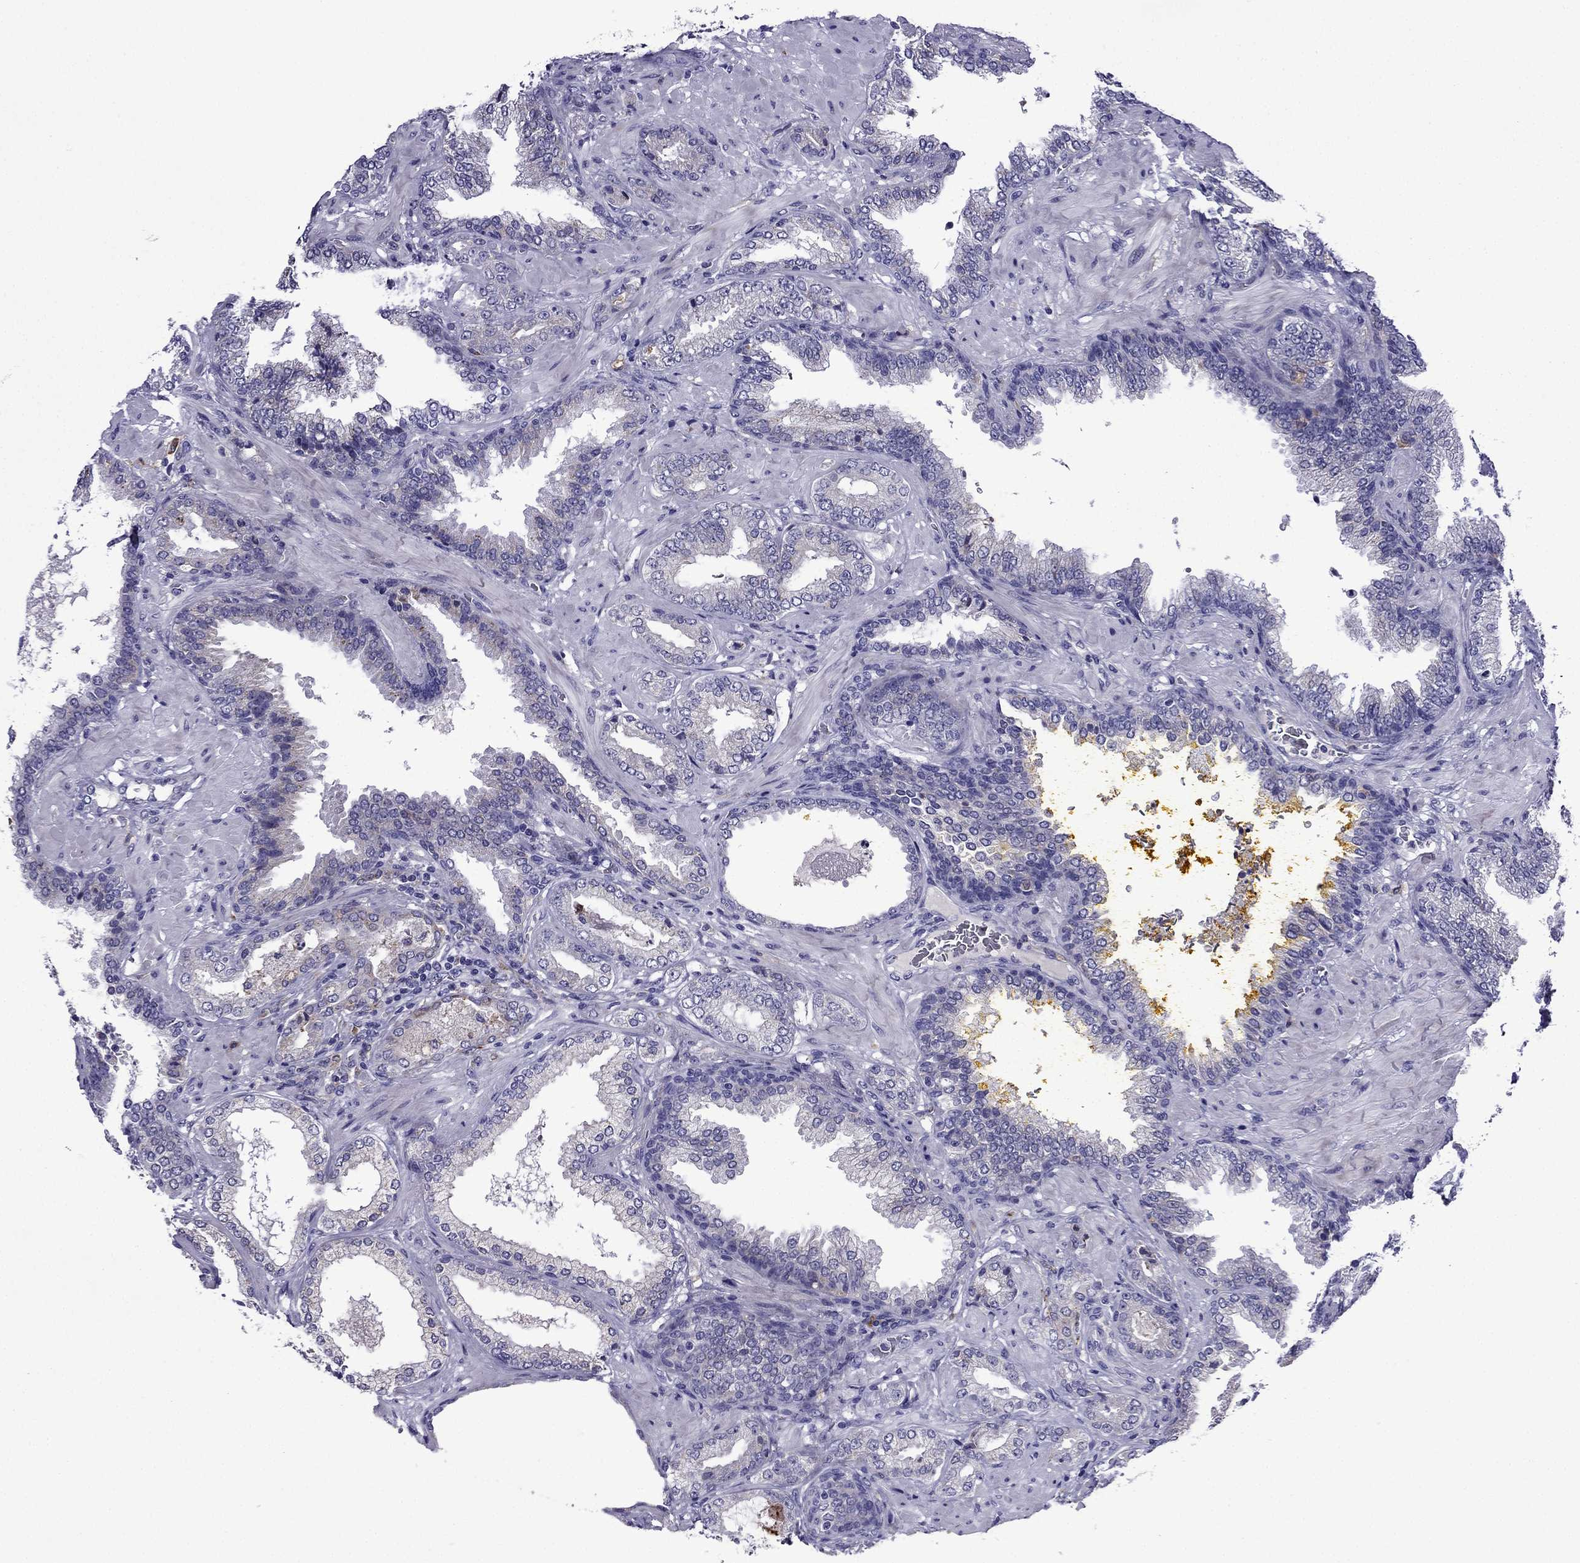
{"staining": {"intensity": "negative", "quantity": "none", "location": "none"}, "tissue": "prostate cancer", "cell_type": "Tumor cells", "image_type": "cancer", "snomed": [{"axis": "morphology", "description": "Adenocarcinoma, Low grade"}, {"axis": "topography", "description": "Prostate"}], "caption": "An immunohistochemistry (IHC) photomicrograph of prostate low-grade adenocarcinoma is shown. There is no staining in tumor cells of prostate low-grade adenocarcinoma.", "gene": "TSSK4", "patient": {"sex": "male", "age": 68}}